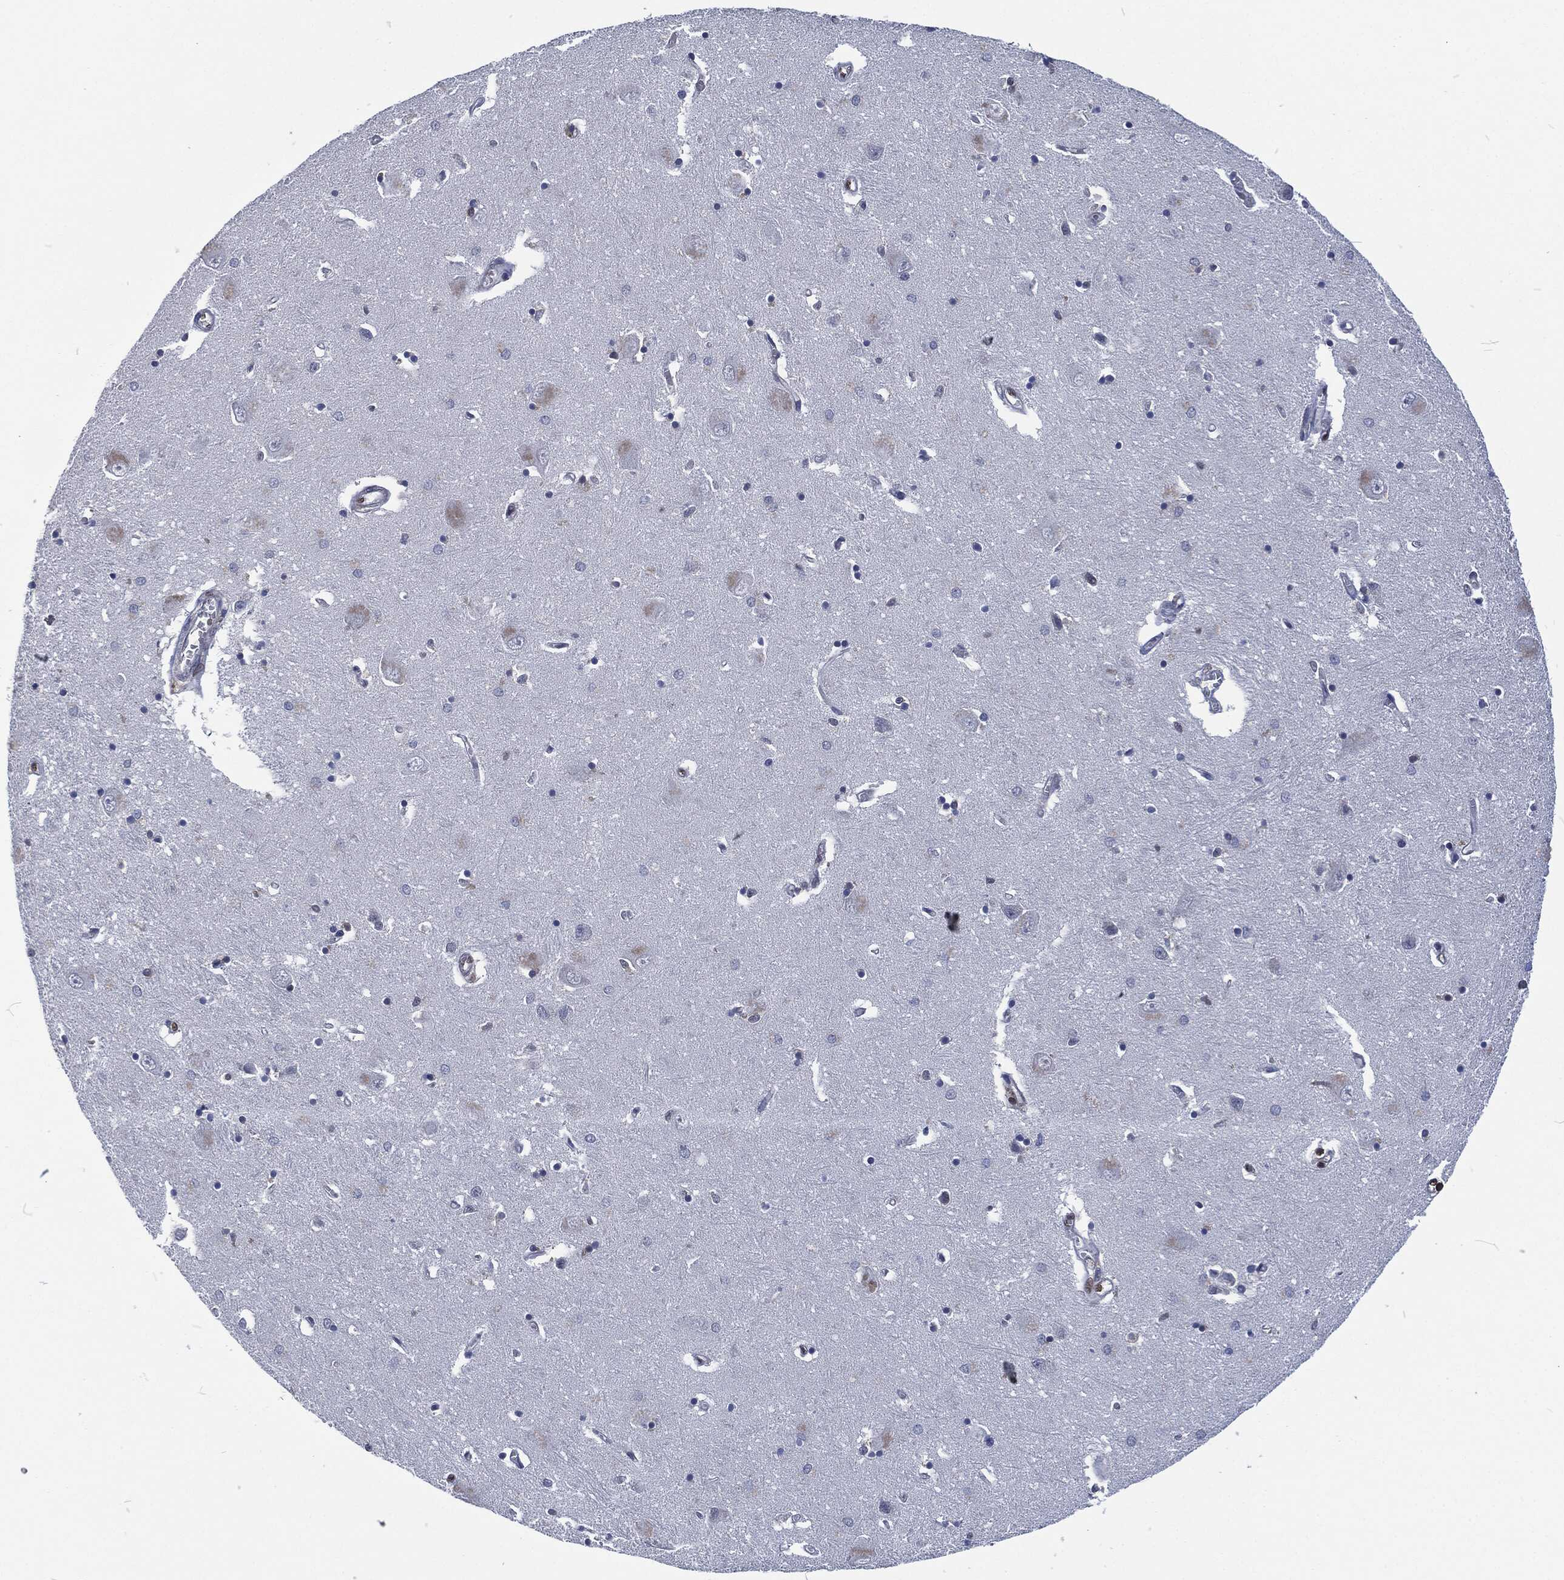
{"staining": {"intensity": "strong", "quantity": "<25%", "location": "nuclear"}, "tissue": "caudate", "cell_type": "Glial cells", "image_type": "normal", "snomed": [{"axis": "morphology", "description": "Normal tissue, NOS"}, {"axis": "topography", "description": "Lateral ventricle wall"}], "caption": "A brown stain shows strong nuclear staining of a protein in glial cells of benign human caudate. Nuclei are stained in blue.", "gene": "DCPS", "patient": {"sex": "male", "age": 54}}